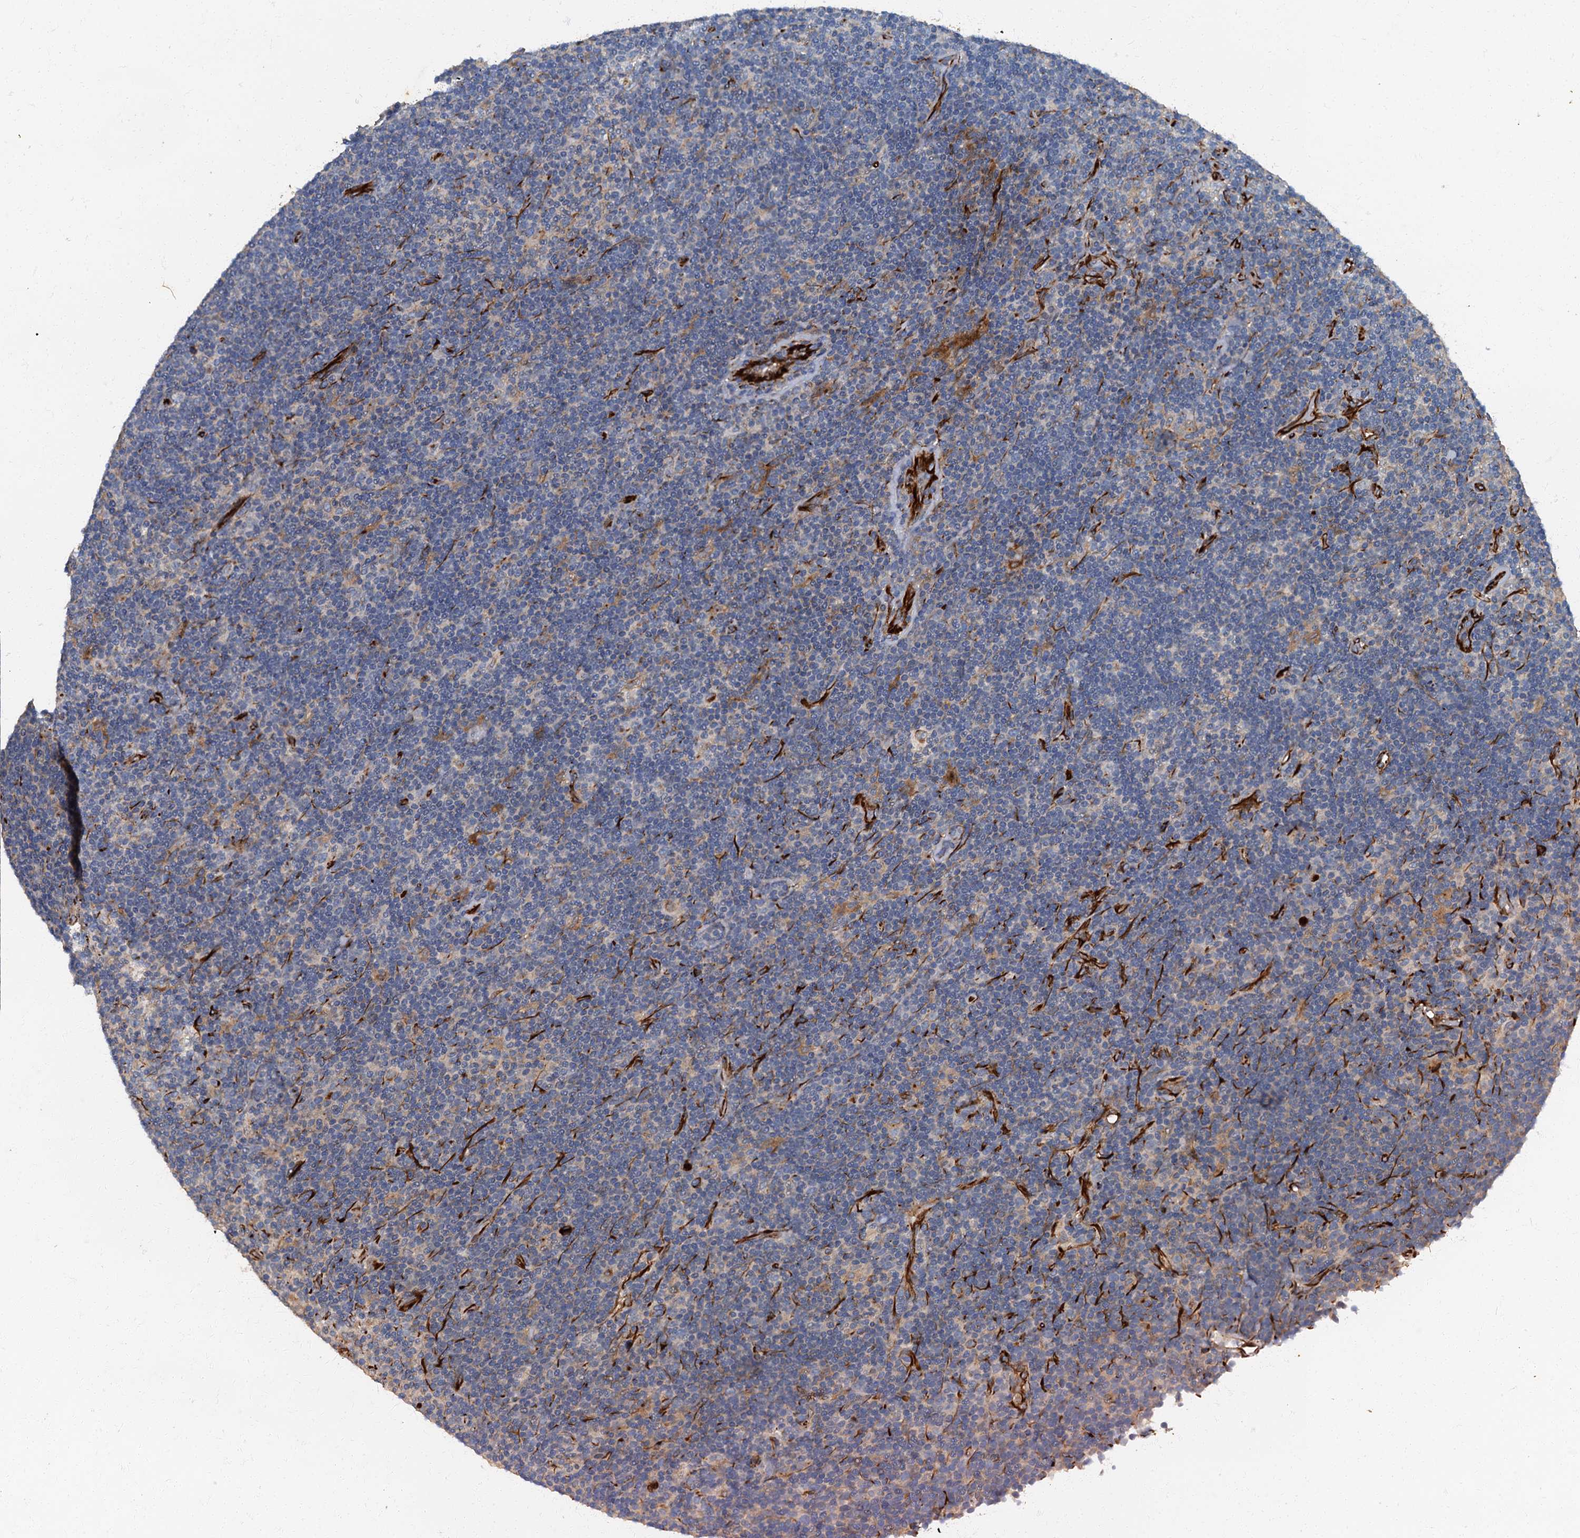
{"staining": {"intensity": "negative", "quantity": "none", "location": "none"}, "tissue": "lymphoma", "cell_type": "Tumor cells", "image_type": "cancer", "snomed": [{"axis": "morphology", "description": "Hodgkin's disease, NOS"}, {"axis": "topography", "description": "Lymph node"}], "caption": "An immunohistochemistry (IHC) photomicrograph of Hodgkin's disease is shown. There is no staining in tumor cells of Hodgkin's disease.", "gene": "ARL11", "patient": {"sex": "female", "age": 57}}